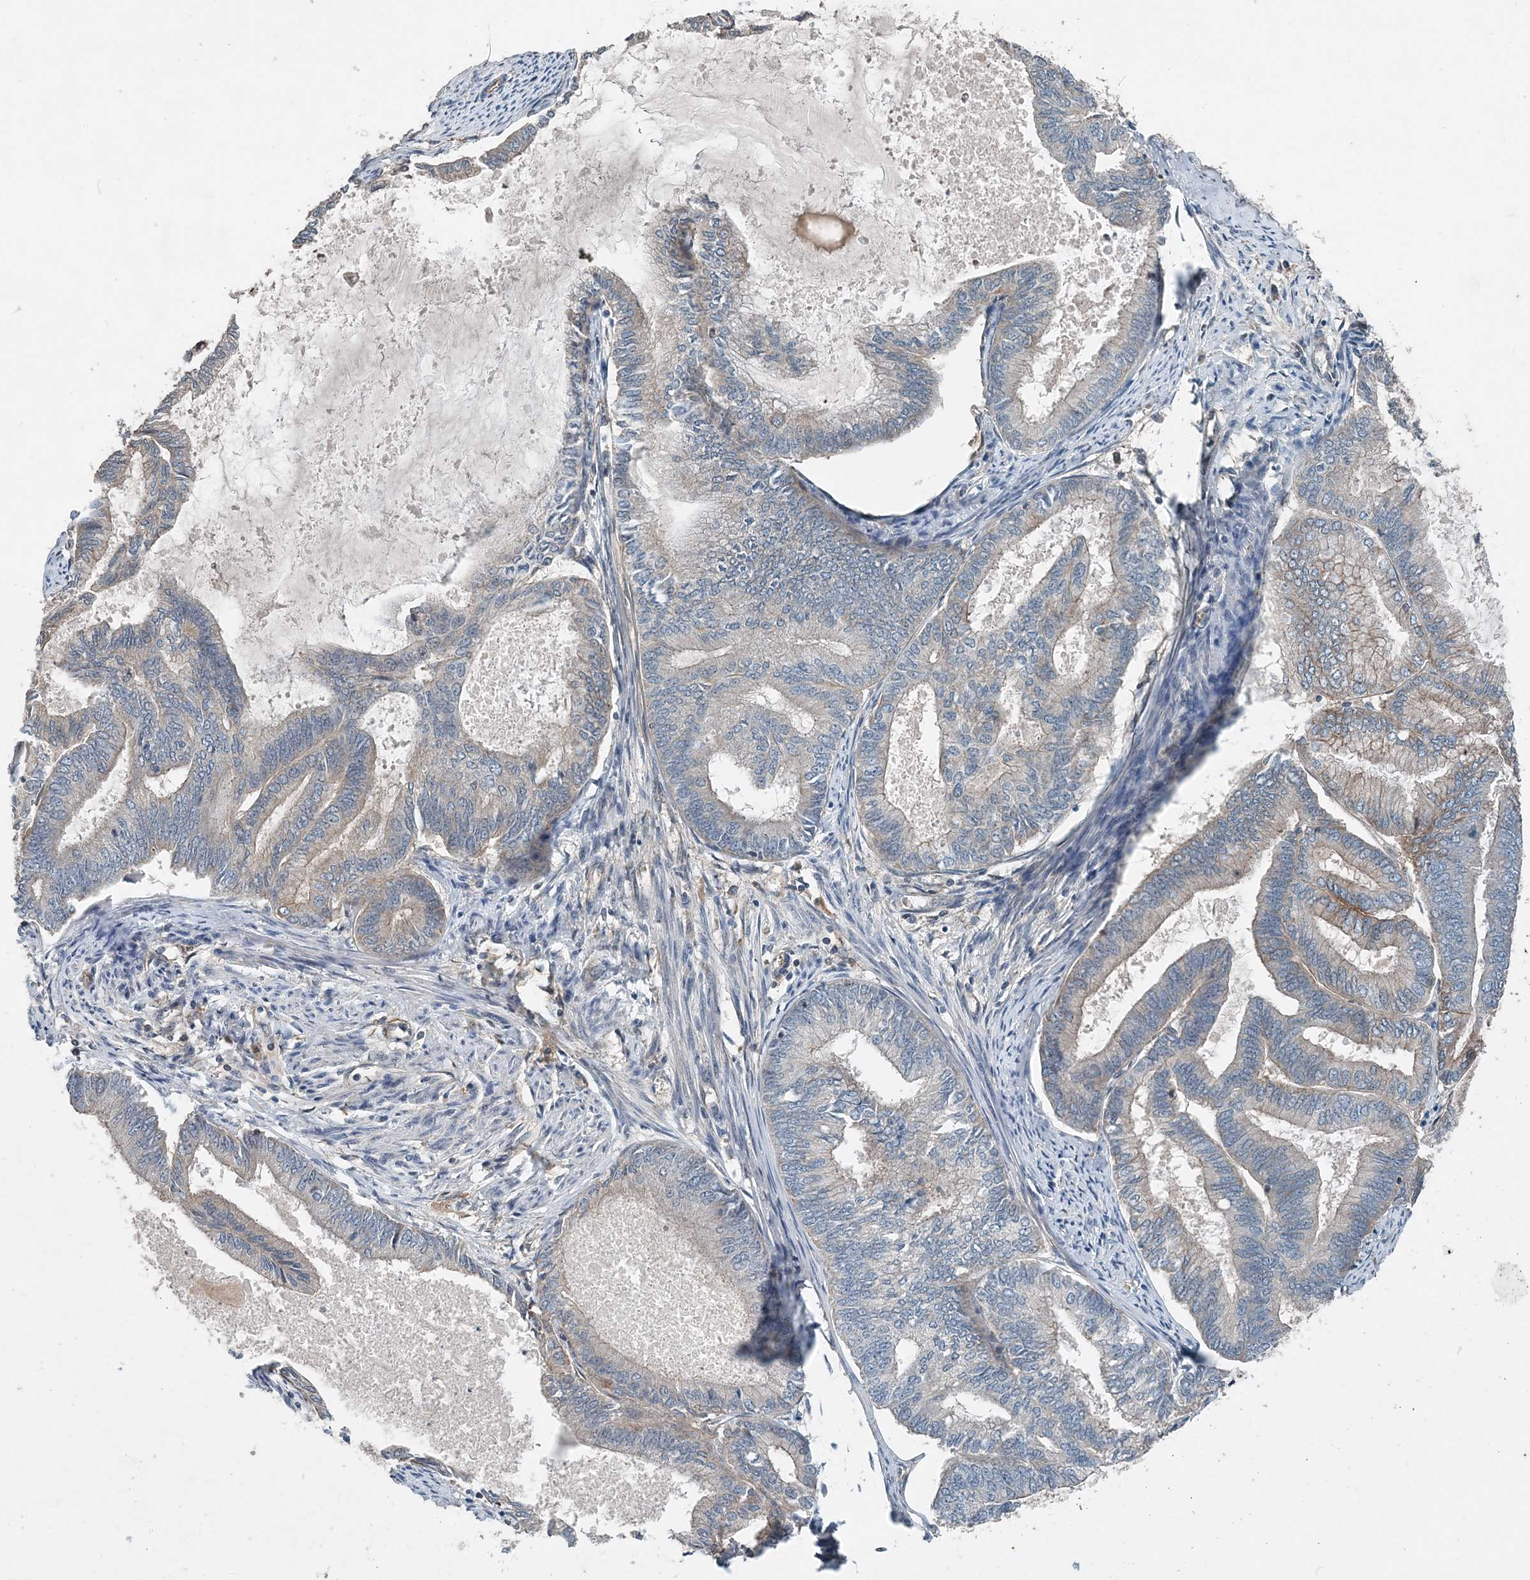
{"staining": {"intensity": "weak", "quantity": "<25%", "location": "cytoplasmic/membranous"}, "tissue": "endometrial cancer", "cell_type": "Tumor cells", "image_type": "cancer", "snomed": [{"axis": "morphology", "description": "Adenocarcinoma, NOS"}, {"axis": "topography", "description": "Endometrium"}], "caption": "Immunohistochemistry (IHC) image of neoplastic tissue: human adenocarcinoma (endometrial) stained with DAB demonstrates no significant protein expression in tumor cells. Brightfield microscopy of IHC stained with DAB (brown) and hematoxylin (blue), captured at high magnification.", "gene": "SMPD3", "patient": {"sex": "female", "age": 86}}